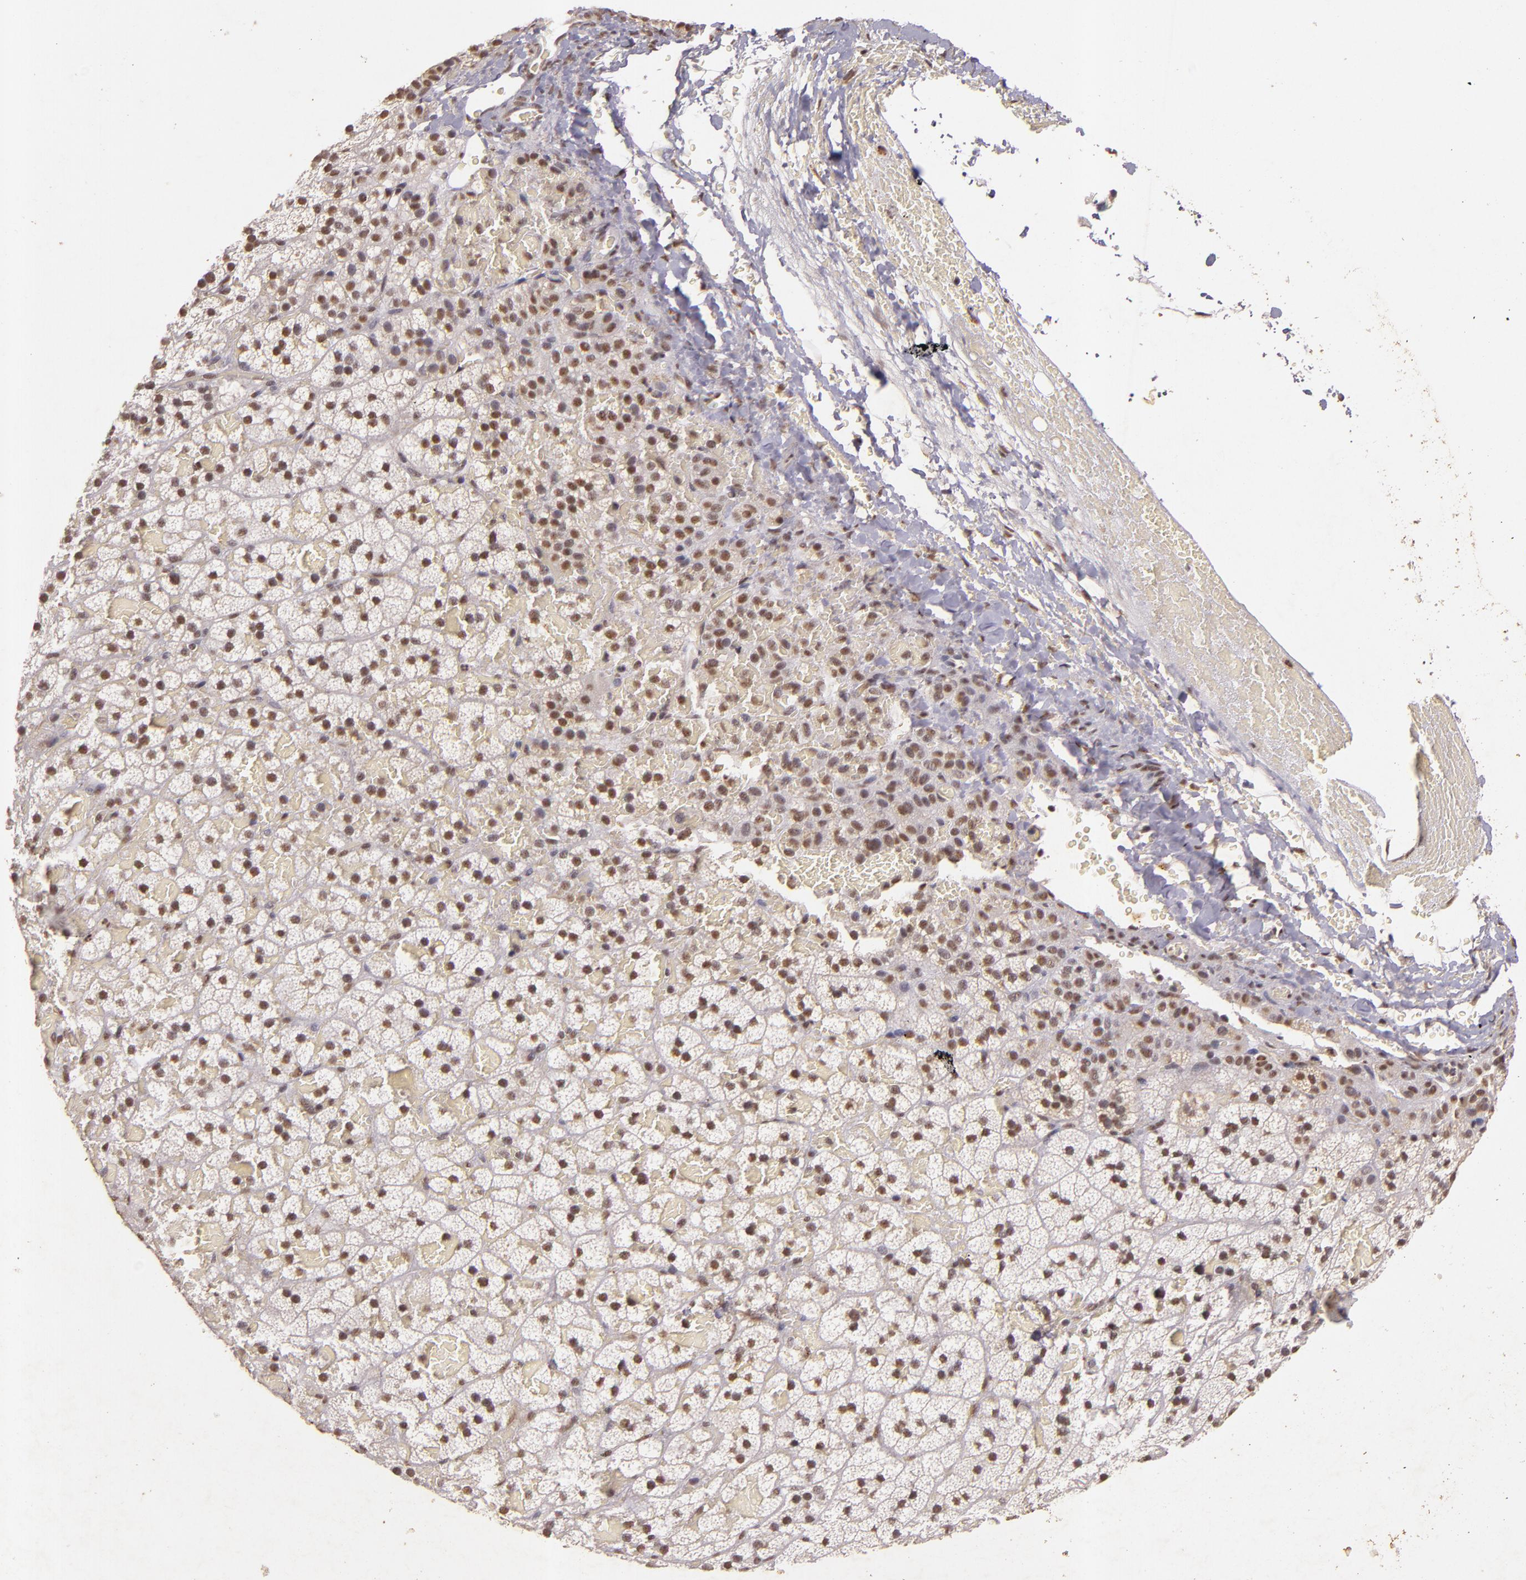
{"staining": {"intensity": "moderate", "quantity": ">75%", "location": "nuclear"}, "tissue": "adrenal gland", "cell_type": "Glandular cells", "image_type": "normal", "snomed": [{"axis": "morphology", "description": "Normal tissue, NOS"}, {"axis": "topography", "description": "Adrenal gland"}], "caption": "This histopathology image reveals immunohistochemistry staining of benign human adrenal gland, with medium moderate nuclear positivity in about >75% of glandular cells.", "gene": "CBX3", "patient": {"sex": "male", "age": 35}}